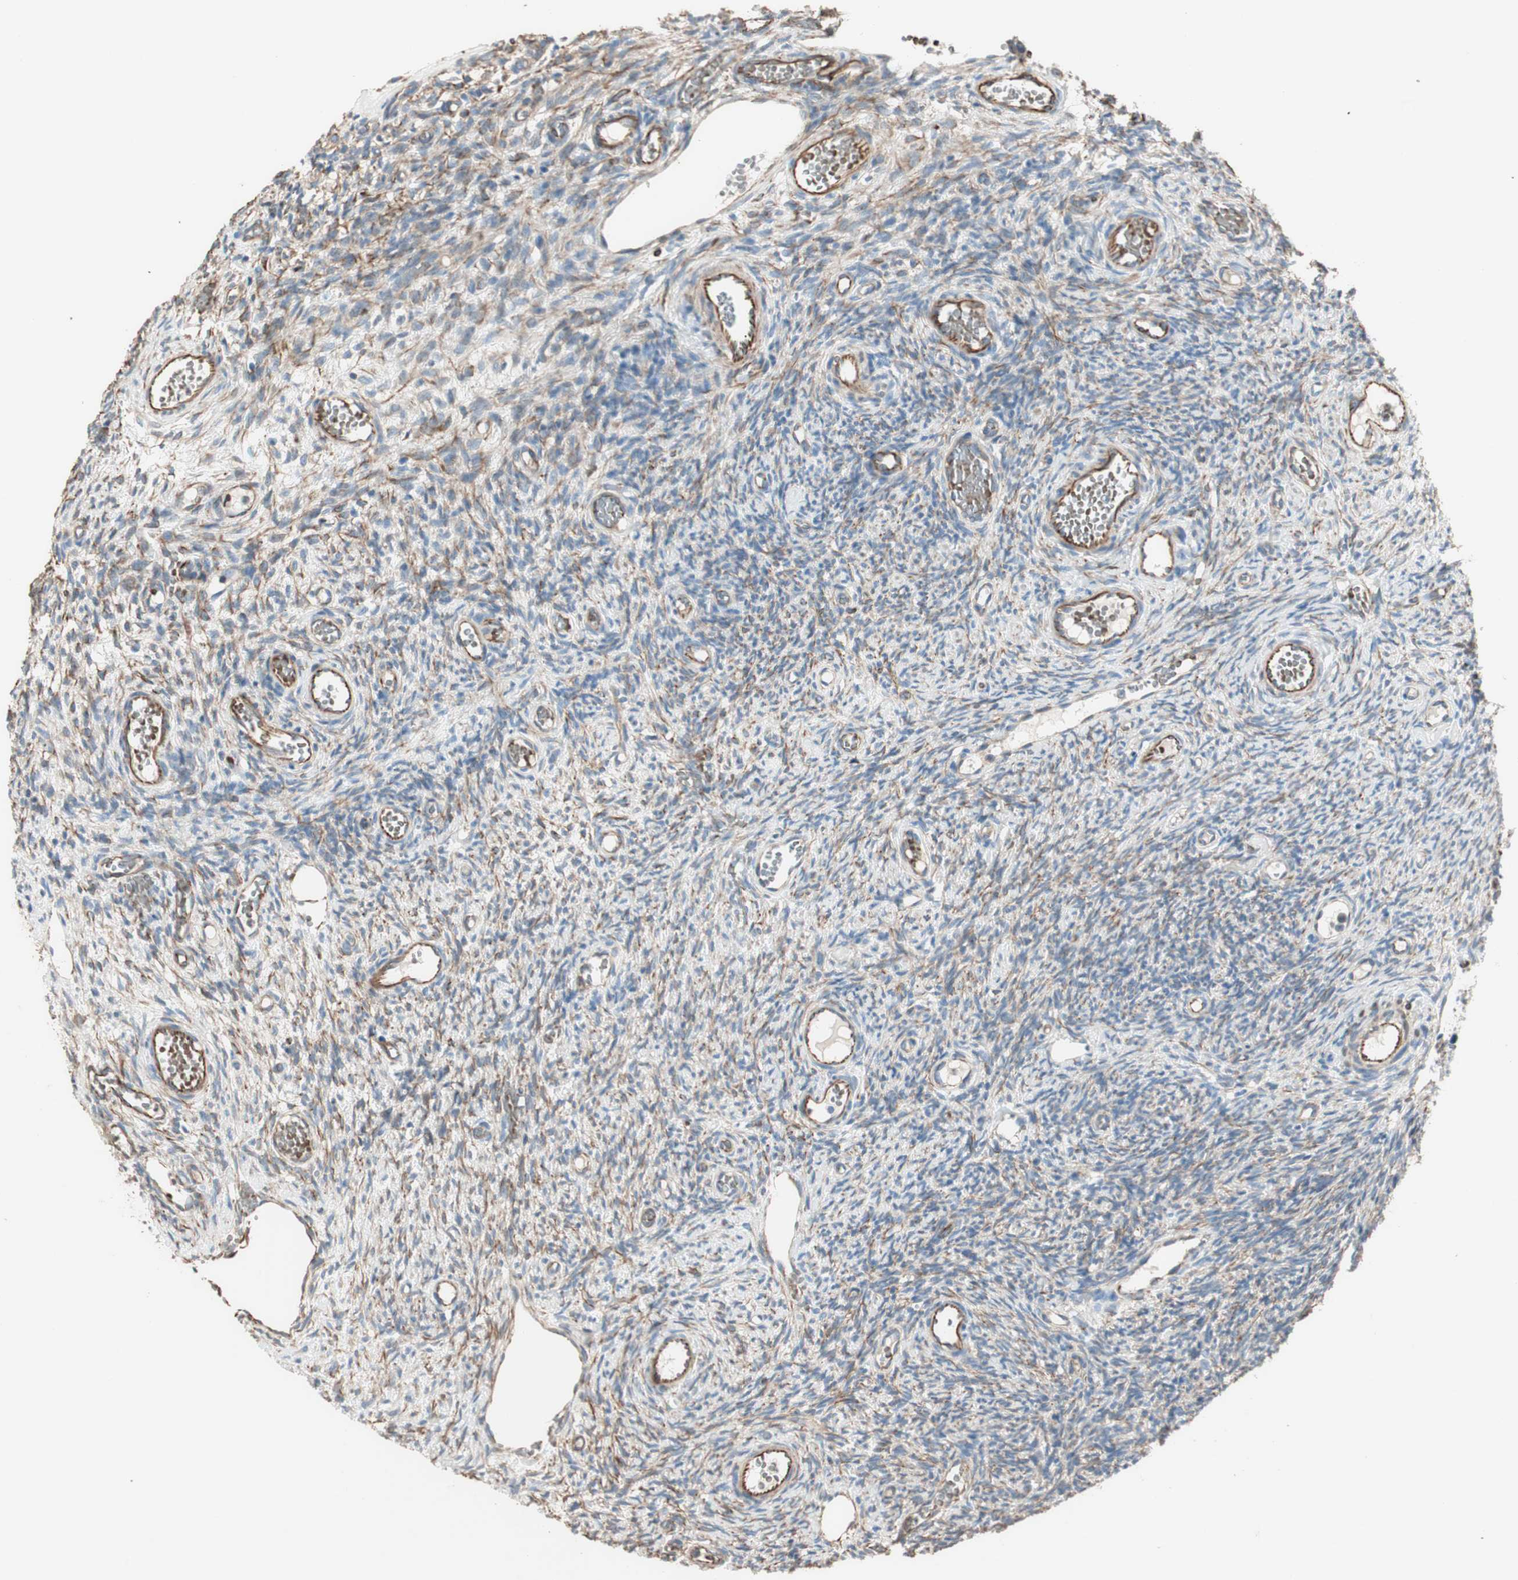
{"staining": {"intensity": "weak", "quantity": "25%-75%", "location": "cytoplasmic/membranous"}, "tissue": "ovary", "cell_type": "Ovarian stroma cells", "image_type": "normal", "snomed": [{"axis": "morphology", "description": "Normal tissue, NOS"}, {"axis": "topography", "description": "Ovary"}], "caption": "Ovary stained with IHC displays weak cytoplasmic/membranous staining in about 25%-75% of ovarian stroma cells. Immunohistochemistry stains the protein of interest in brown and the nuclei are stained blue.", "gene": "SRCIN1", "patient": {"sex": "female", "age": 35}}